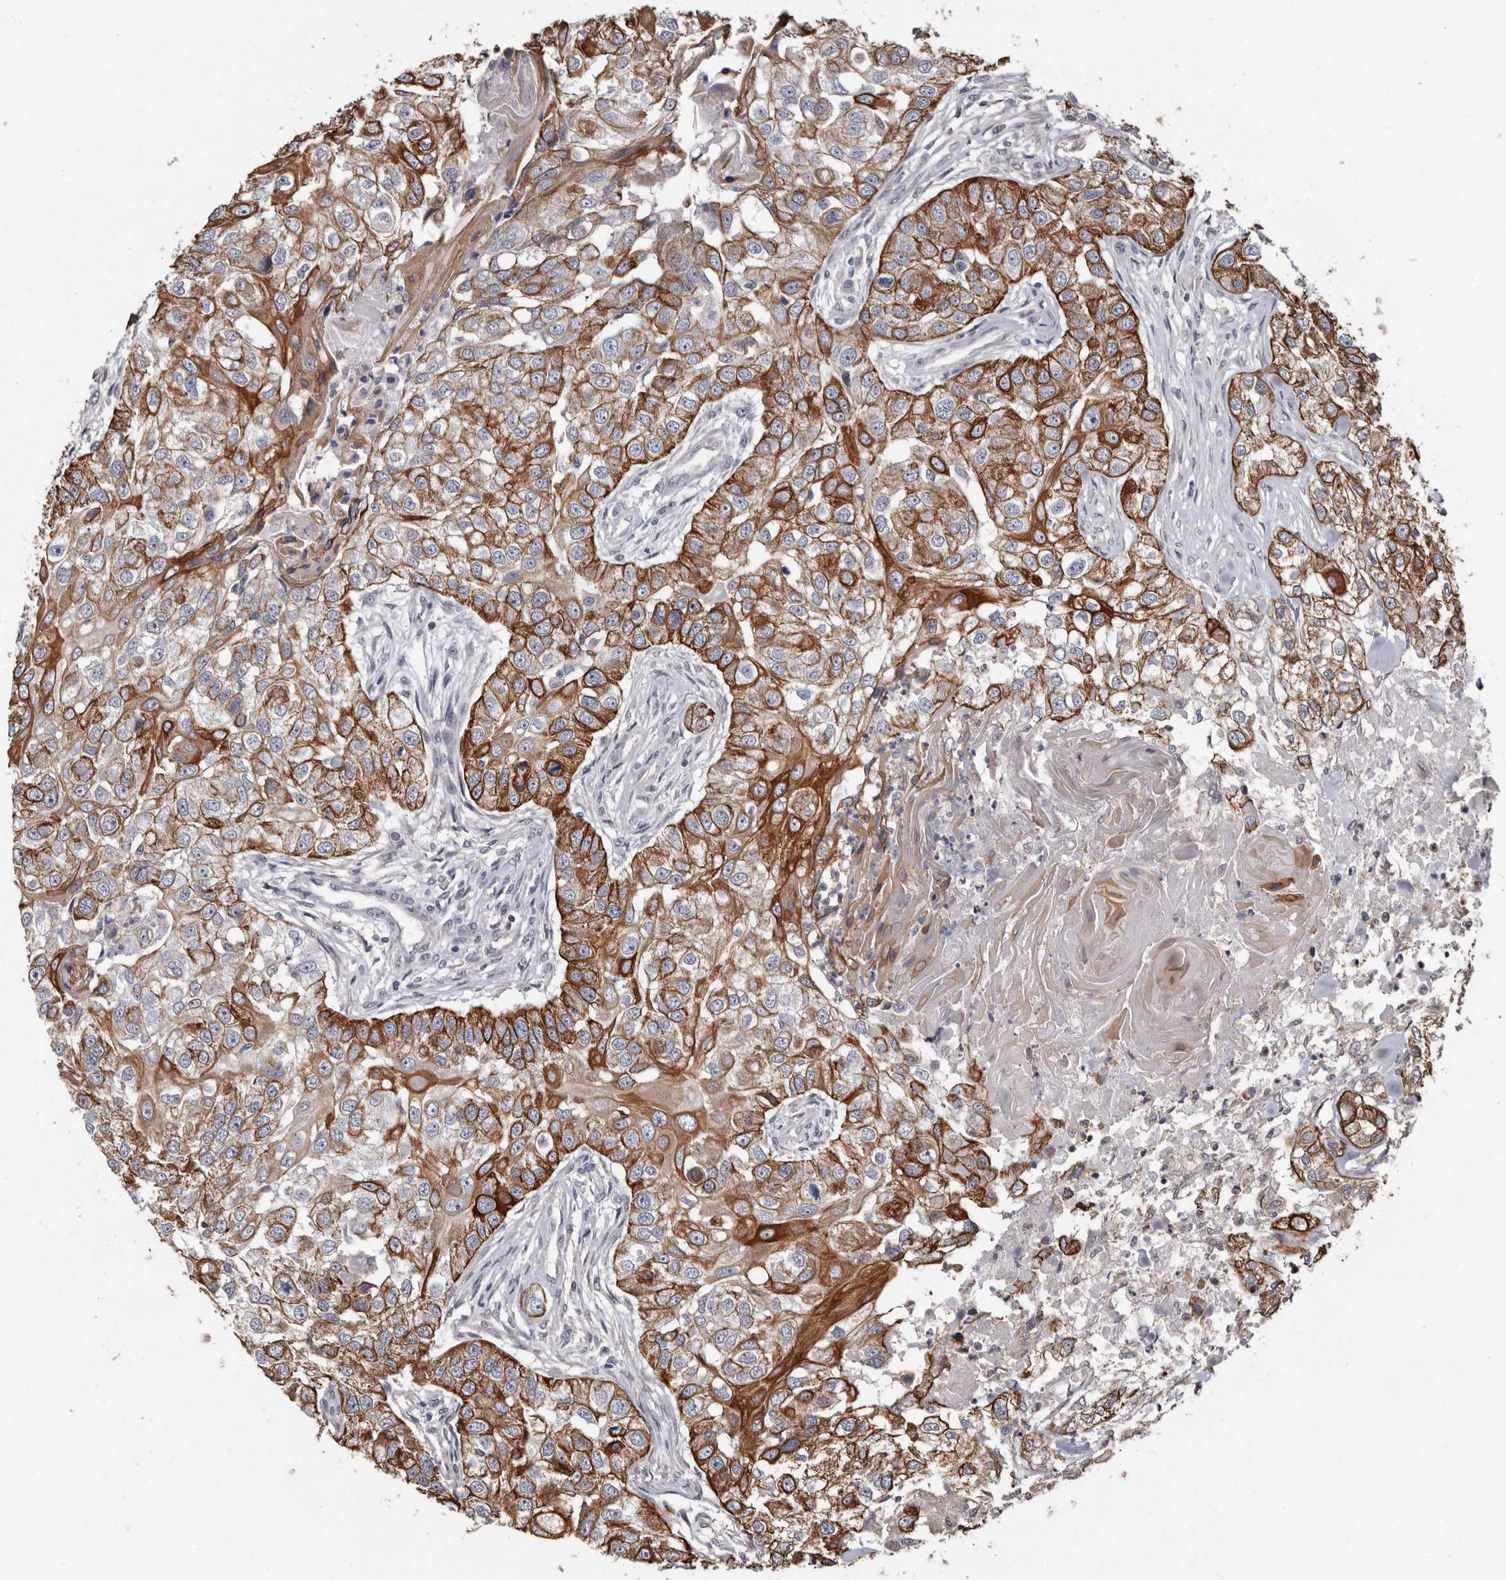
{"staining": {"intensity": "strong", "quantity": ">75%", "location": "cytoplasmic/membranous"}, "tissue": "head and neck cancer", "cell_type": "Tumor cells", "image_type": "cancer", "snomed": [{"axis": "morphology", "description": "Normal tissue, NOS"}, {"axis": "morphology", "description": "Squamous cell carcinoma, NOS"}, {"axis": "topography", "description": "Skeletal muscle"}, {"axis": "topography", "description": "Head-Neck"}], "caption": "Protein staining by immunohistochemistry (IHC) shows strong cytoplasmic/membranous expression in approximately >75% of tumor cells in squamous cell carcinoma (head and neck). The staining was performed using DAB to visualize the protein expression in brown, while the nuclei were stained in blue with hematoxylin (Magnification: 20x).", "gene": "MRPL18", "patient": {"sex": "male", "age": 51}}